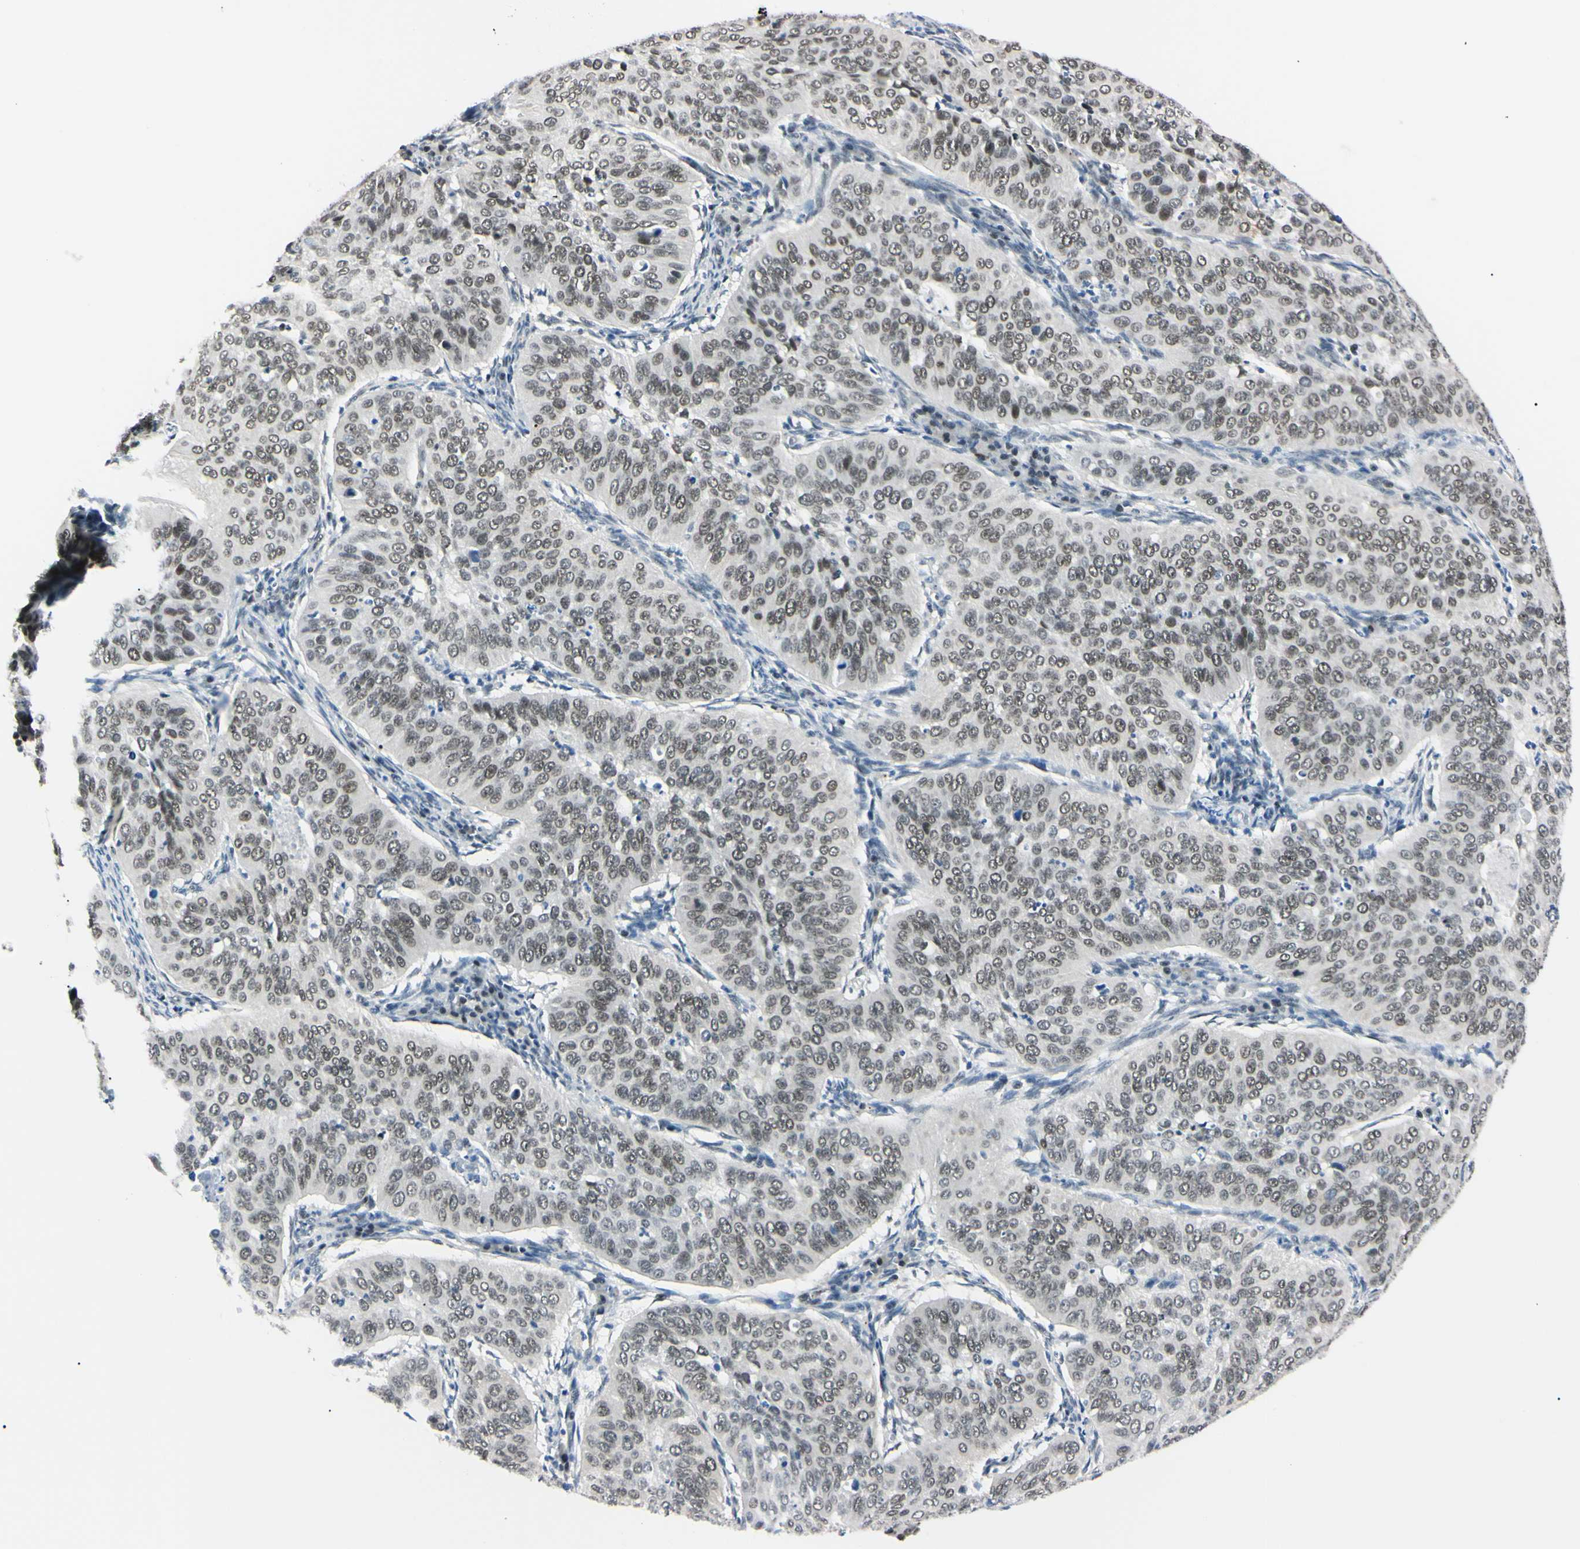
{"staining": {"intensity": "weak", "quantity": "25%-75%", "location": "nuclear"}, "tissue": "cervical cancer", "cell_type": "Tumor cells", "image_type": "cancer", "snomed": [{"axis": "morphology", "description": "Normal tissue, NOS"}, {"axis": "morphology", "description": "Squamous cell carcinoma, NOS"}, {"axis": "topography", "description": "Cervix"}], "caption": "Cervical cancer stained for a protein demonstrates weak nuclear positivity in tumor cells.", "gene": "C1orf174", "patient": {"sex": "female", "age": 39}}